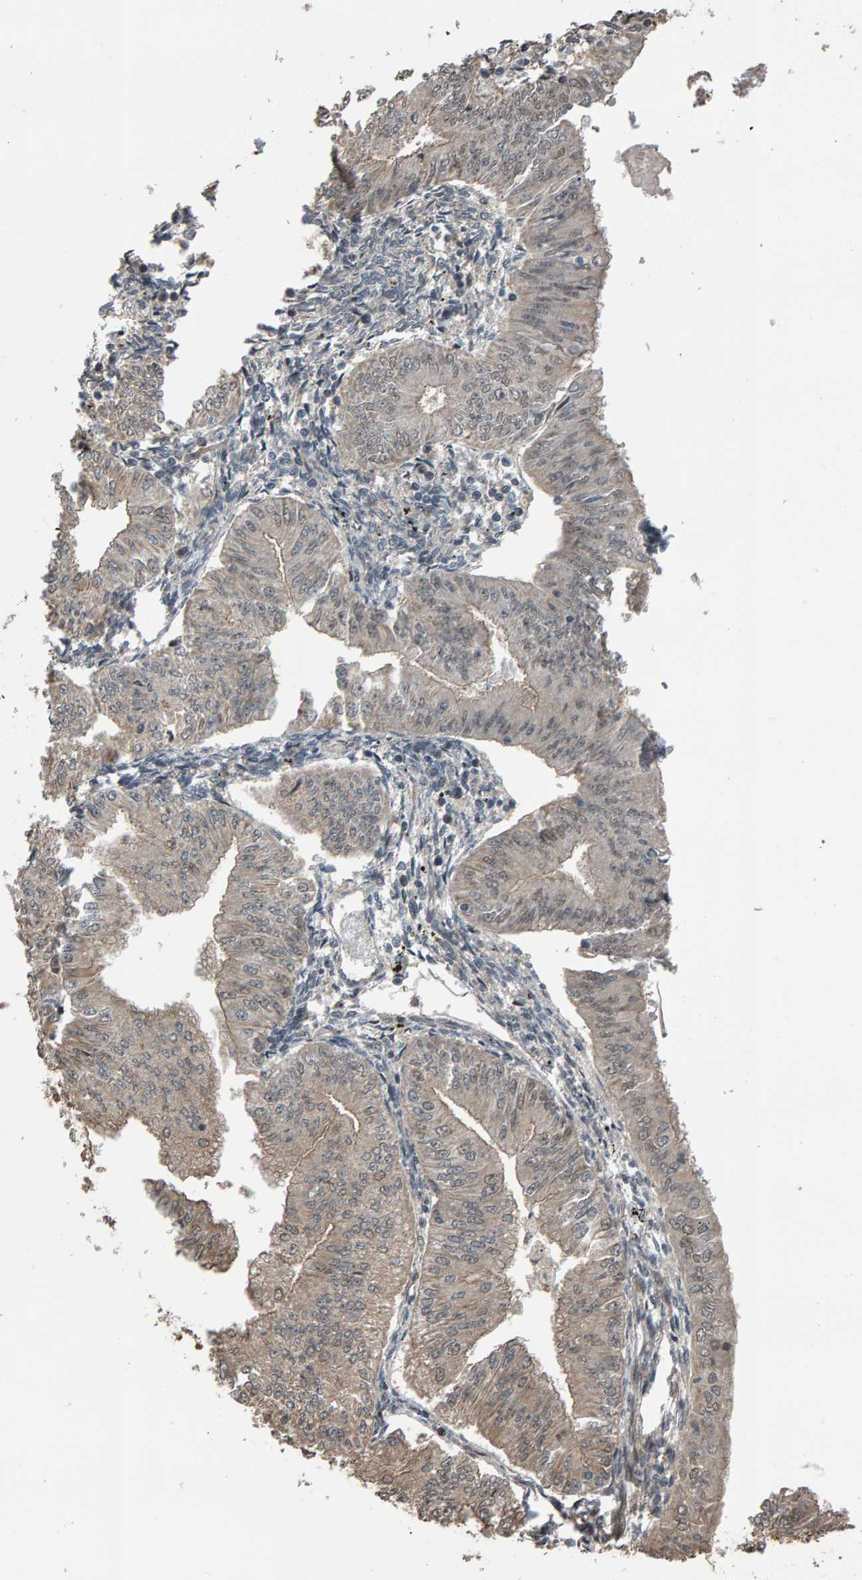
{"staining": {"intensity": "weak", "quantity": "25%-75%", "location": "cytoplasmic/membranous"}, "tissue": "endometrial cancer", "cell_type": "Tumor cells", "image_type": "cancer", "snomed": [{"axis": "morphology", "description": "Normal tissue, NOS"}, {"axis": "morphology", "description": "Adenocarcinoma, NOS"}, {"axis": "topography", "description": "Endometrium"}], "caption": "Adenocarcinoma (endometrial) tissue demonstrates weak cytoplasmic/membranous staining in approximately 25%-75% of tumor cells, visualized by immunohistochemistry.", "gene": "COASY", "patient": {"sex": "female", "age": 53}}